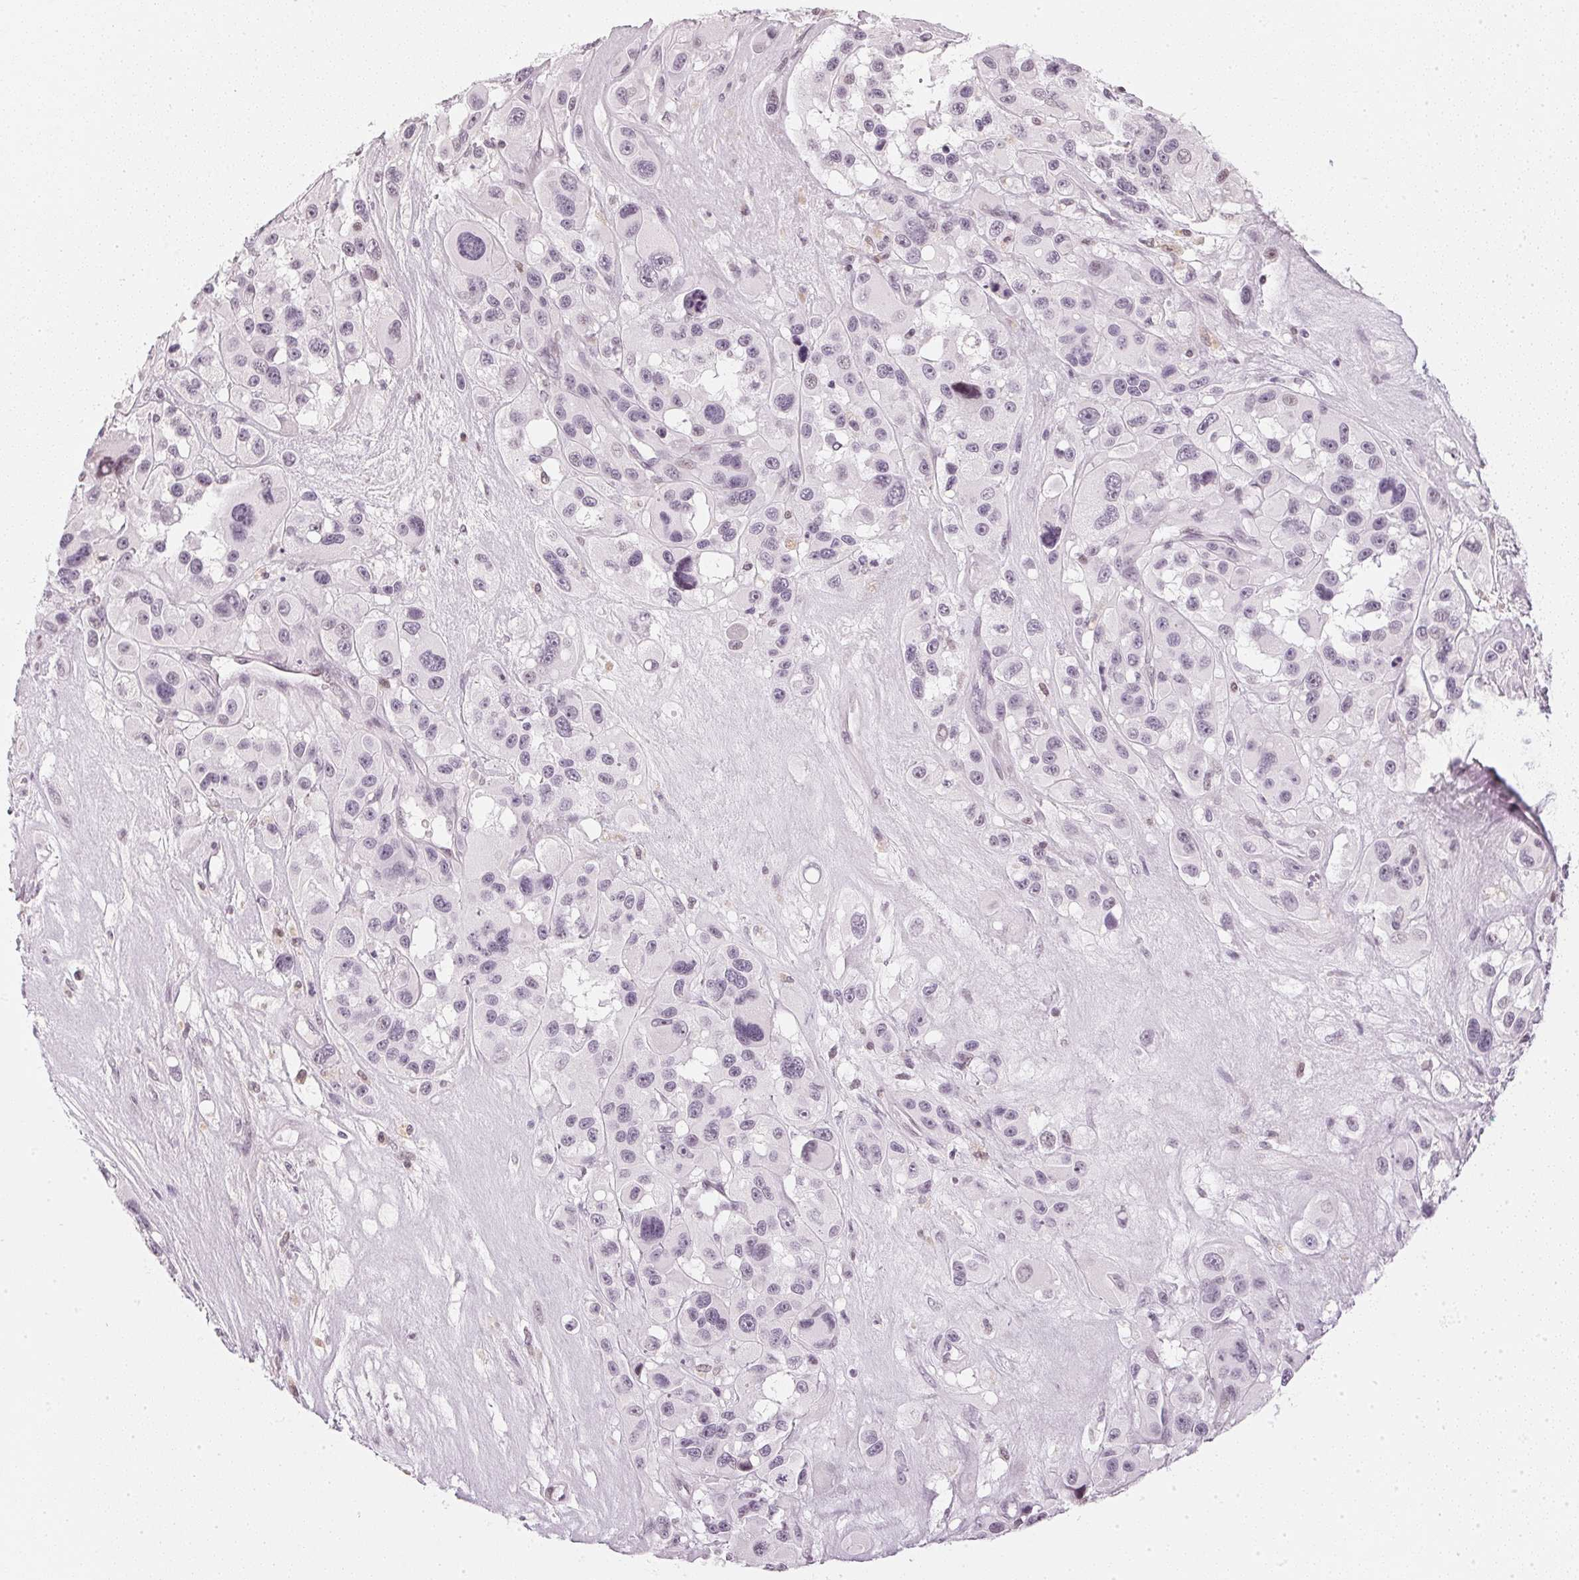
{"staining": {"intensity": "negative", "quantity": "none", "location": "none"}, "tissue": "melanoma", "cell_type": "Tumor cells", "image_type": "cancer", "snomed": [{"axis": "morphology", "description": "Malignant melanoma, Metastatic site"}, {"axis": "topography", "description": "Lymph node"}], "caption": "The micrograph reveals no significant staining in tumor cells of malignant melanoma (metastatic site).", "gene": "DNAJC6", "patient": {"sex": "female", "age": 65}}